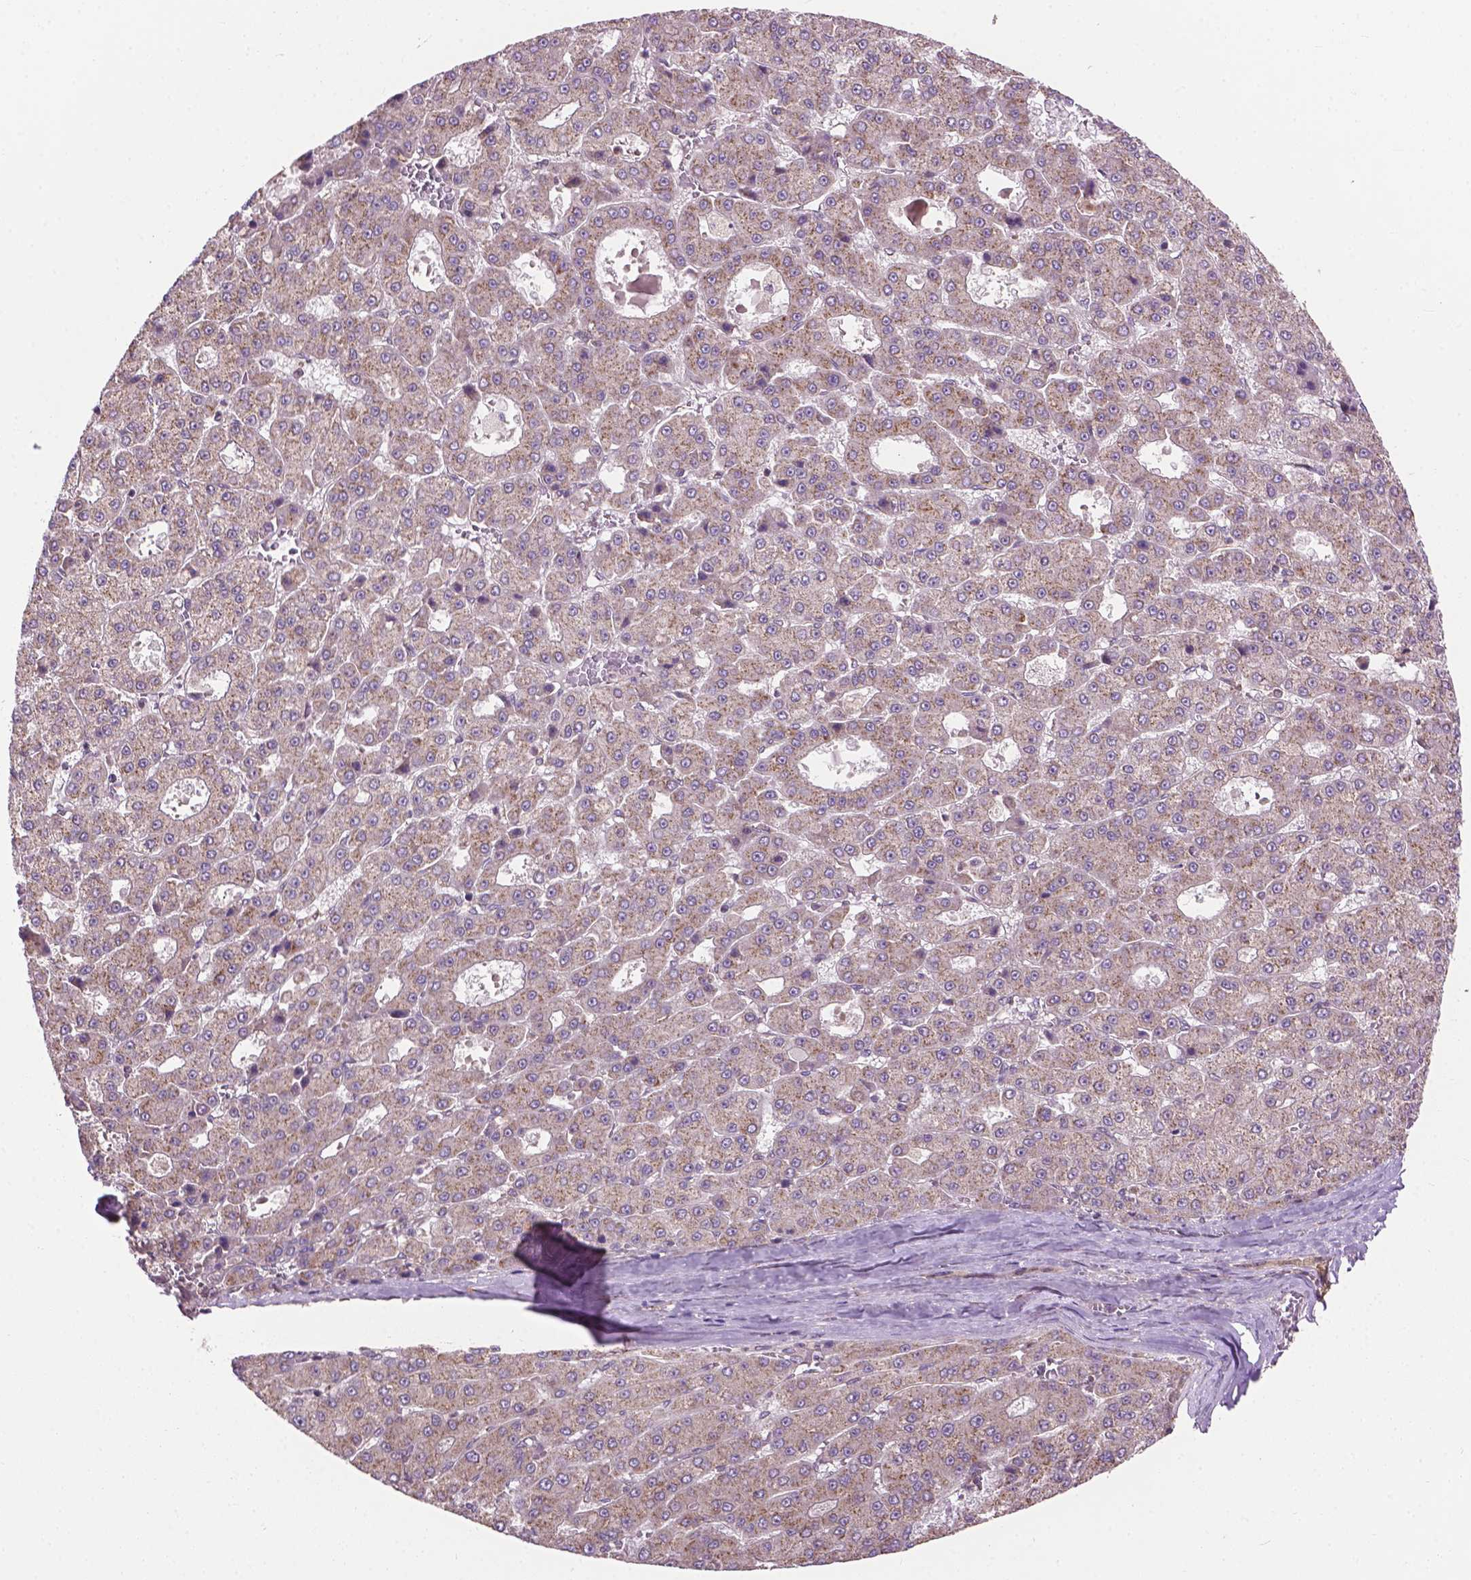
{"staining": {"intensity": "weak", "quantity": "<25%", "location": "cytoplasmic/membranous"}, "tissue": "liver cancer", "cell_type": "Tumor cells", "image_type": "cancer", "snomed": [{"axis": "morphology", "description": "Carcinoma, Hepatocellular, NOS"}, {"axis": "topography", "description": "Liver"}], "caption": "An image of hepatocellular carcinoma (liver) stained for a protein displays no brown staining in tumor cells.", "gene": "PPP1CB", "patient": {"sex": "male", "age": 70}}